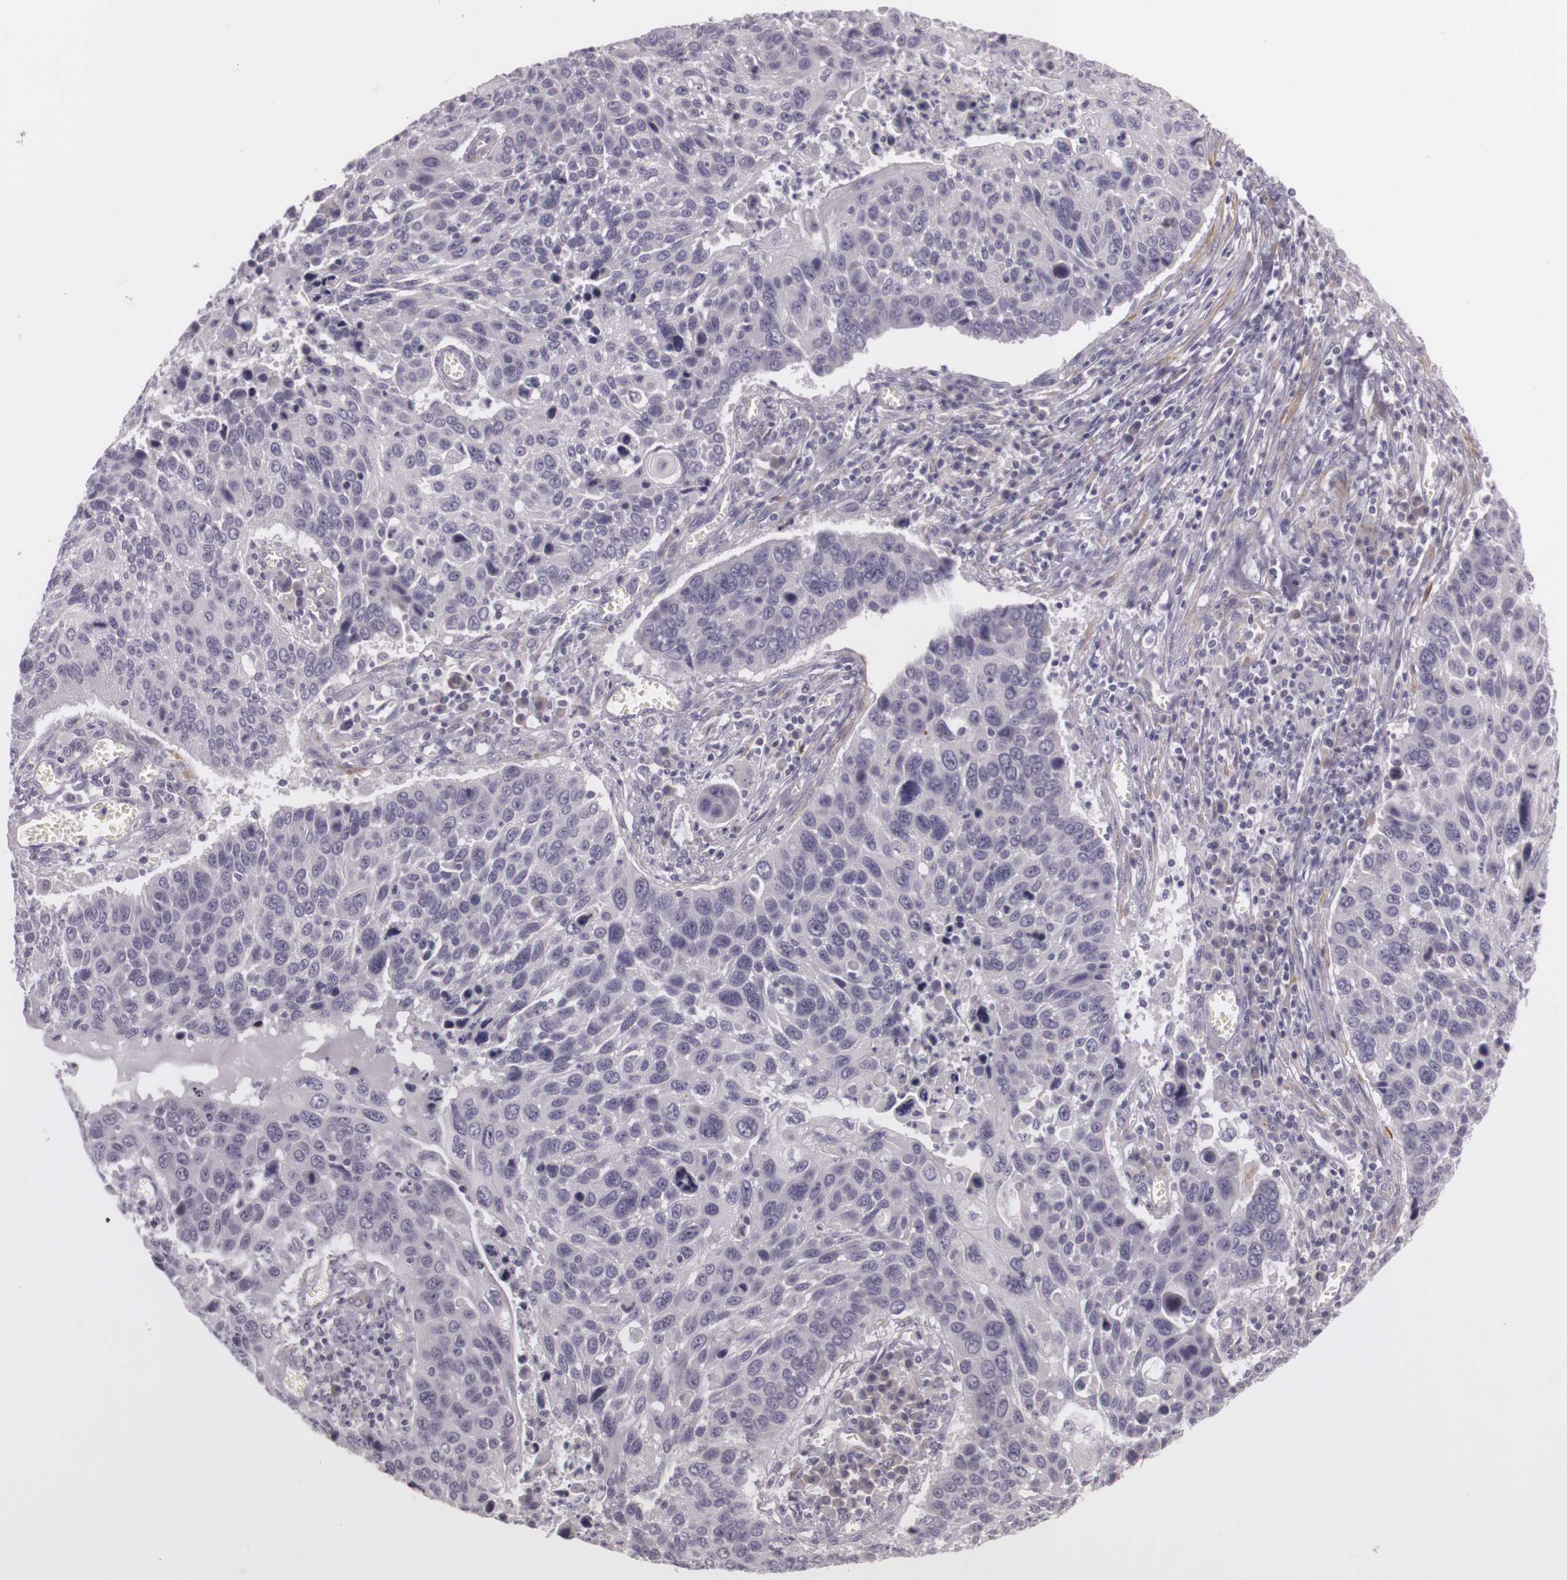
{"staining": {"intensity": "negative", "quantity": "none", "location": "none"}, "tissue": "lung cancer", "cell_type": "Tumor cells", "image_type": "cancer", "snomed": [{"axis": "morphology", "description": "Squamous cell carcinoma, NOS"}, {"axis": "topography", "description": "Lung"}], "caption": "DAB immunohistochemical staining of human squamous cell carcinoma (lung) reveals no significant positivity in tumor cells.", "gene": "CNTN2", "patient": {"sex": "male", "age": 68}}